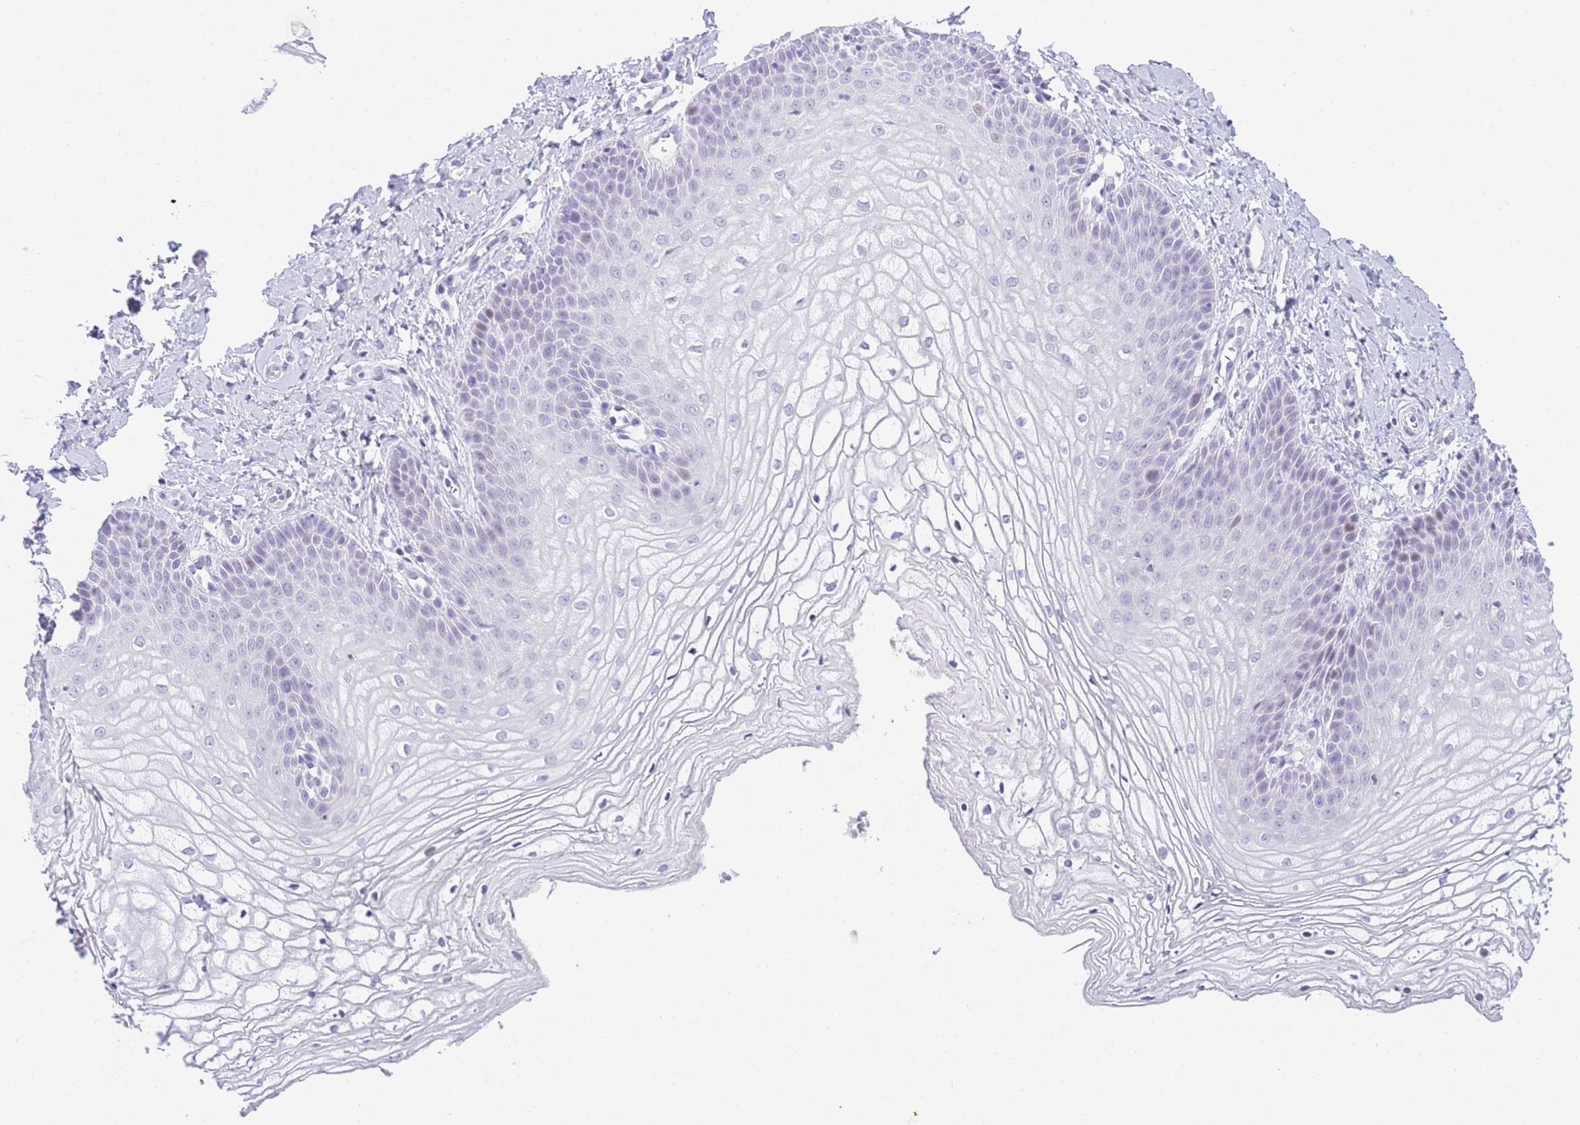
{"staining": {"intensity": "negative", "quantity": "none", "location": "none"}, "tissue": "vagina", "cell_type": "Squamous epithelial cells", "image_type": "normal", "snomed": [{"axis": "morphology", "description": "Normal tissue, NOS"}, {"axis": "topography", "description": "Vagina"}], "caption": "This micrograph is of benign vagina stained with IHC to label a protein in brown with the nuclei are counter-stained blue. There is no positivity in squamous epithelial cells.", "gene": "SNX20", "patient": {"sex": "female", "age": 68}}